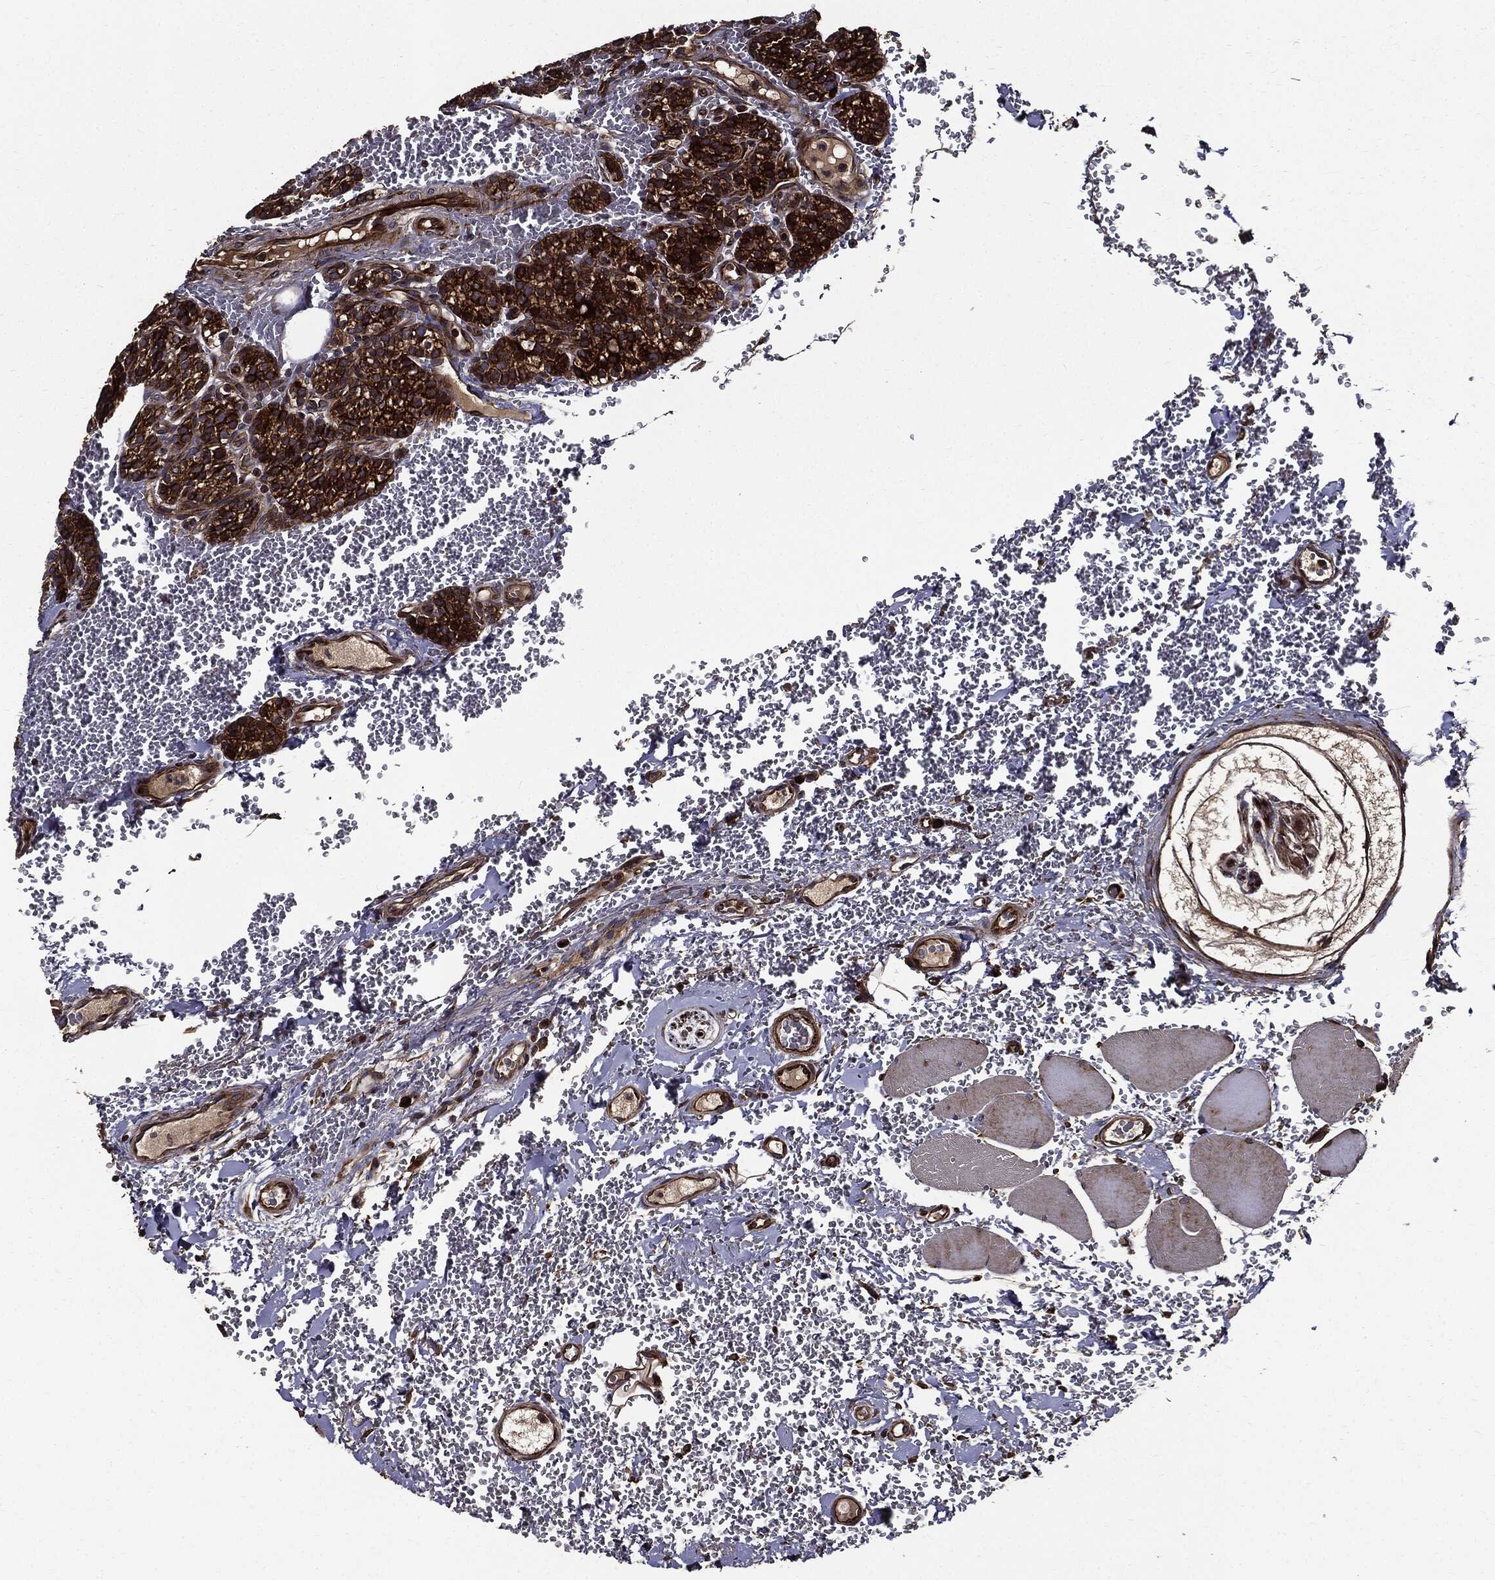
{"staining": {"intensity": "strong", "quantity": ">75%", "location": "cytoplasmic/membranous"}, "tissue": "parathyroid gland", "cell_type": "Glandular cells", "image_type": "normal", "snomed": [{"axis": "morphology", "description": "Normal tissue, NOS"}, {"axis": "topography", "description": "Parathyroid gland"}], "caption": "Human parathyroid gland stained for a protein (brown) displays strong cytoplasmic/membranous positive expression in approximately >75% of glandular cells.", "gene": "HTT", "patient": {"sex": "female", "age": 67}}